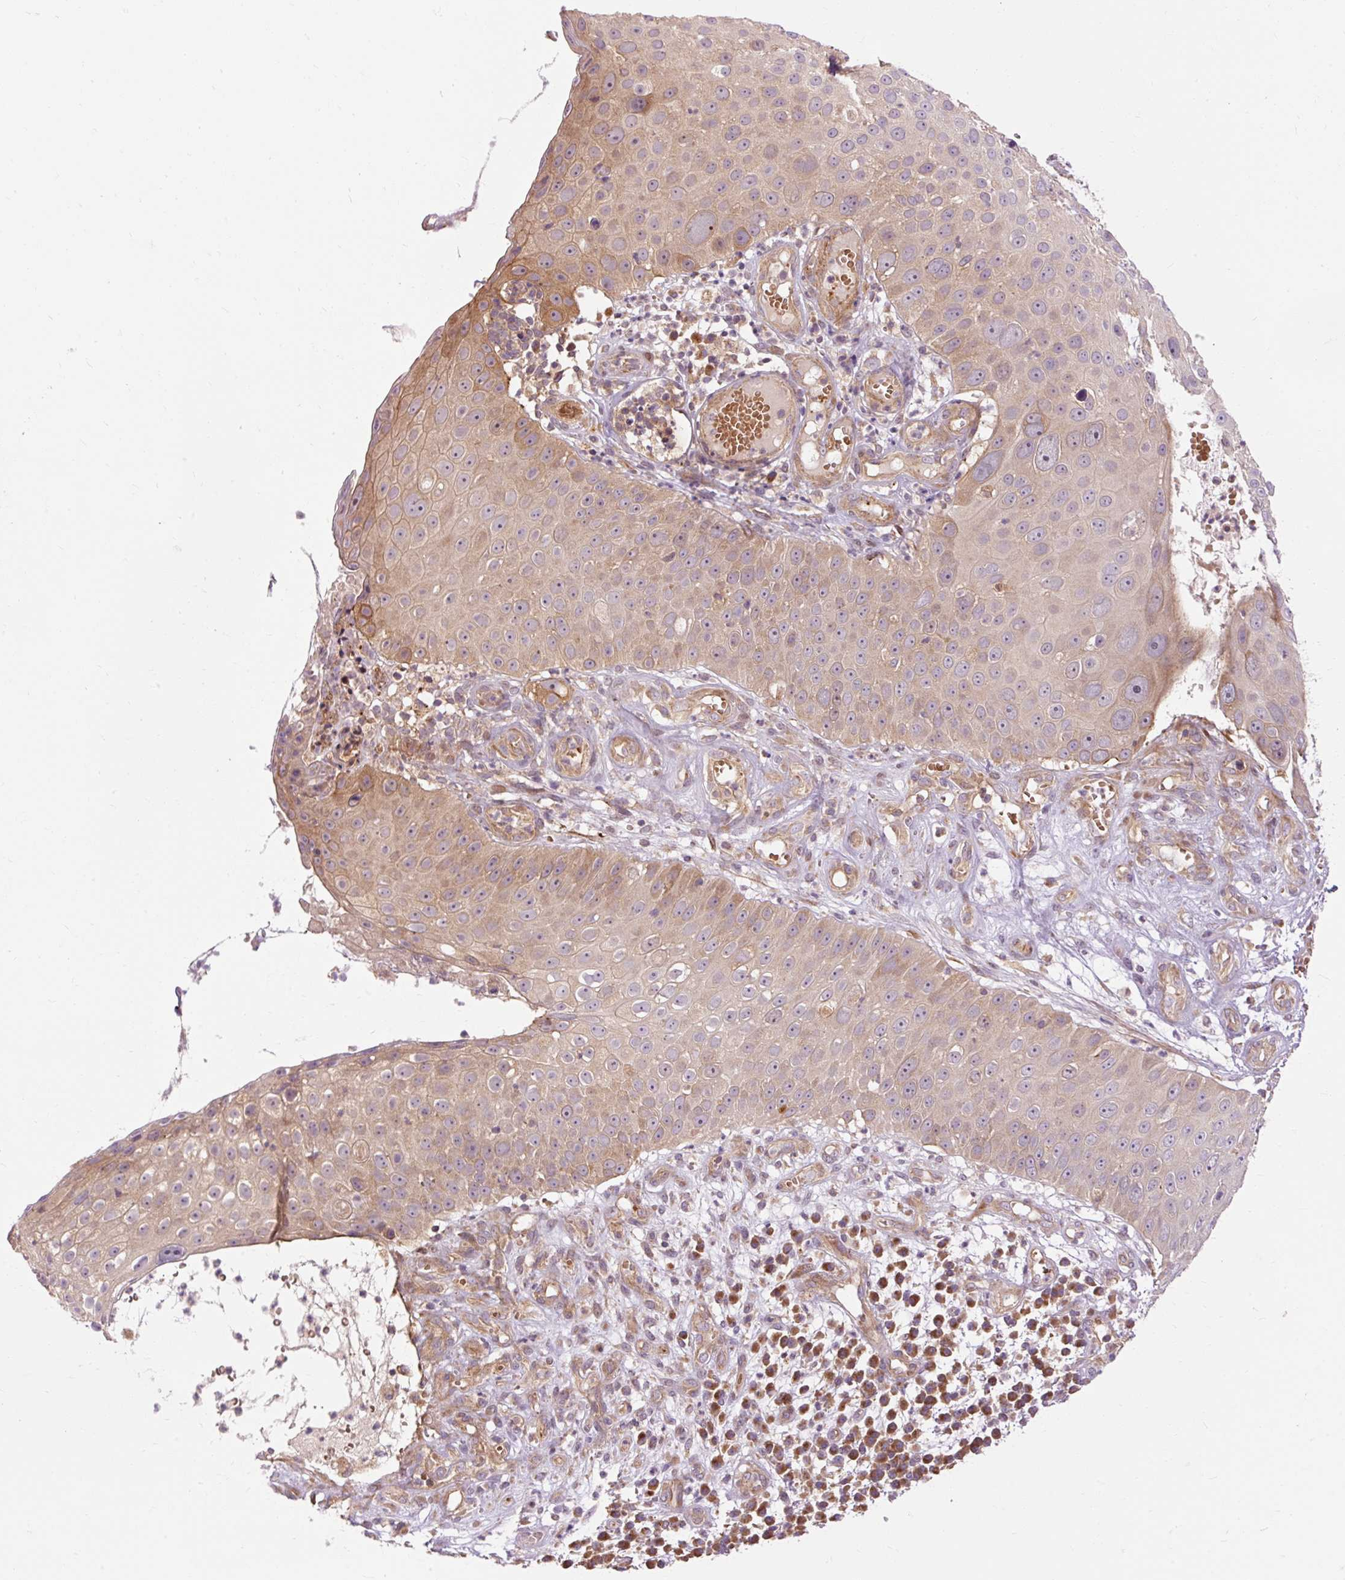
{"staining": {"intensity": "weak", "quantity": "25%-75%", "location": "cytoplasmic/membranous"}, "tissue": "skin cancer", "cell_type": "Tumor cells", "image_type": "cancer", "snomed": [{"axis": "morphology", "description": "Squamous cell carcinoma, NOS"}, {"axis": "topography", "description": "Skin"}], "caption": "Skin cancer (squamous cell carcinoma) stained with a brown dye reveals weak cytoplasmic/membranous positive positivity in about 25%-75% of tumor cells.", "gene": "RIPOR3", "patient": {"sex": "male", "age": 71}}